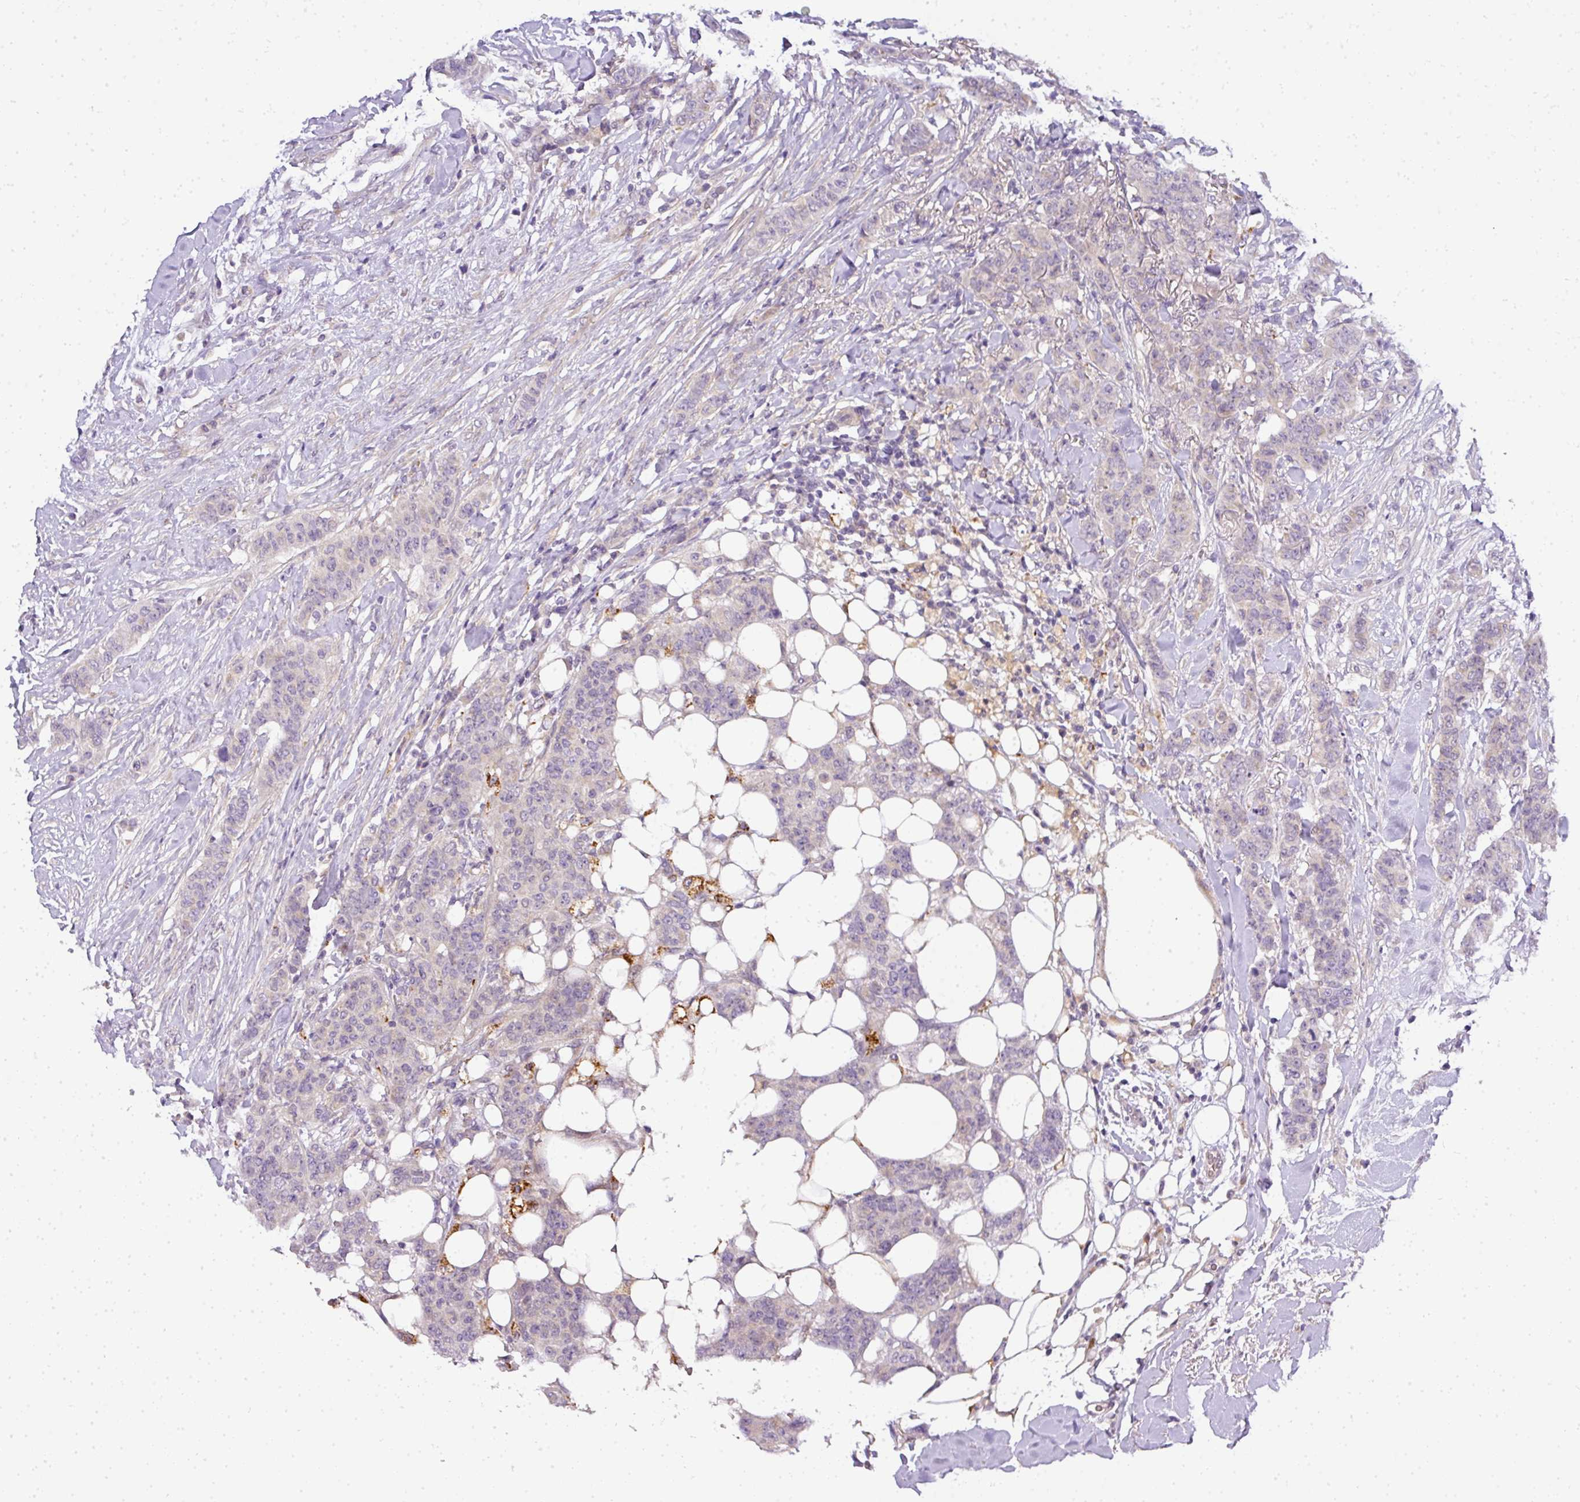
{"staining": {"intensity": "negative", "quantity": "none", "location": "none"}, "tissue": "breast cancer", "cell_type": "Tumor cells", "image_type": "cancer", "snomed": [{"axis": "morphology", "description": "Duct carcinoma"}, {"axis": "topography", "description": "Breast"}], "caption": "Breast cancer (infiltrating ductal carcinoma) stained for a protein using immunohistochemistry reveals no positivity tumor cells.", "gene": "ADH5", "patient": {"sex": "female", "age": 40}}